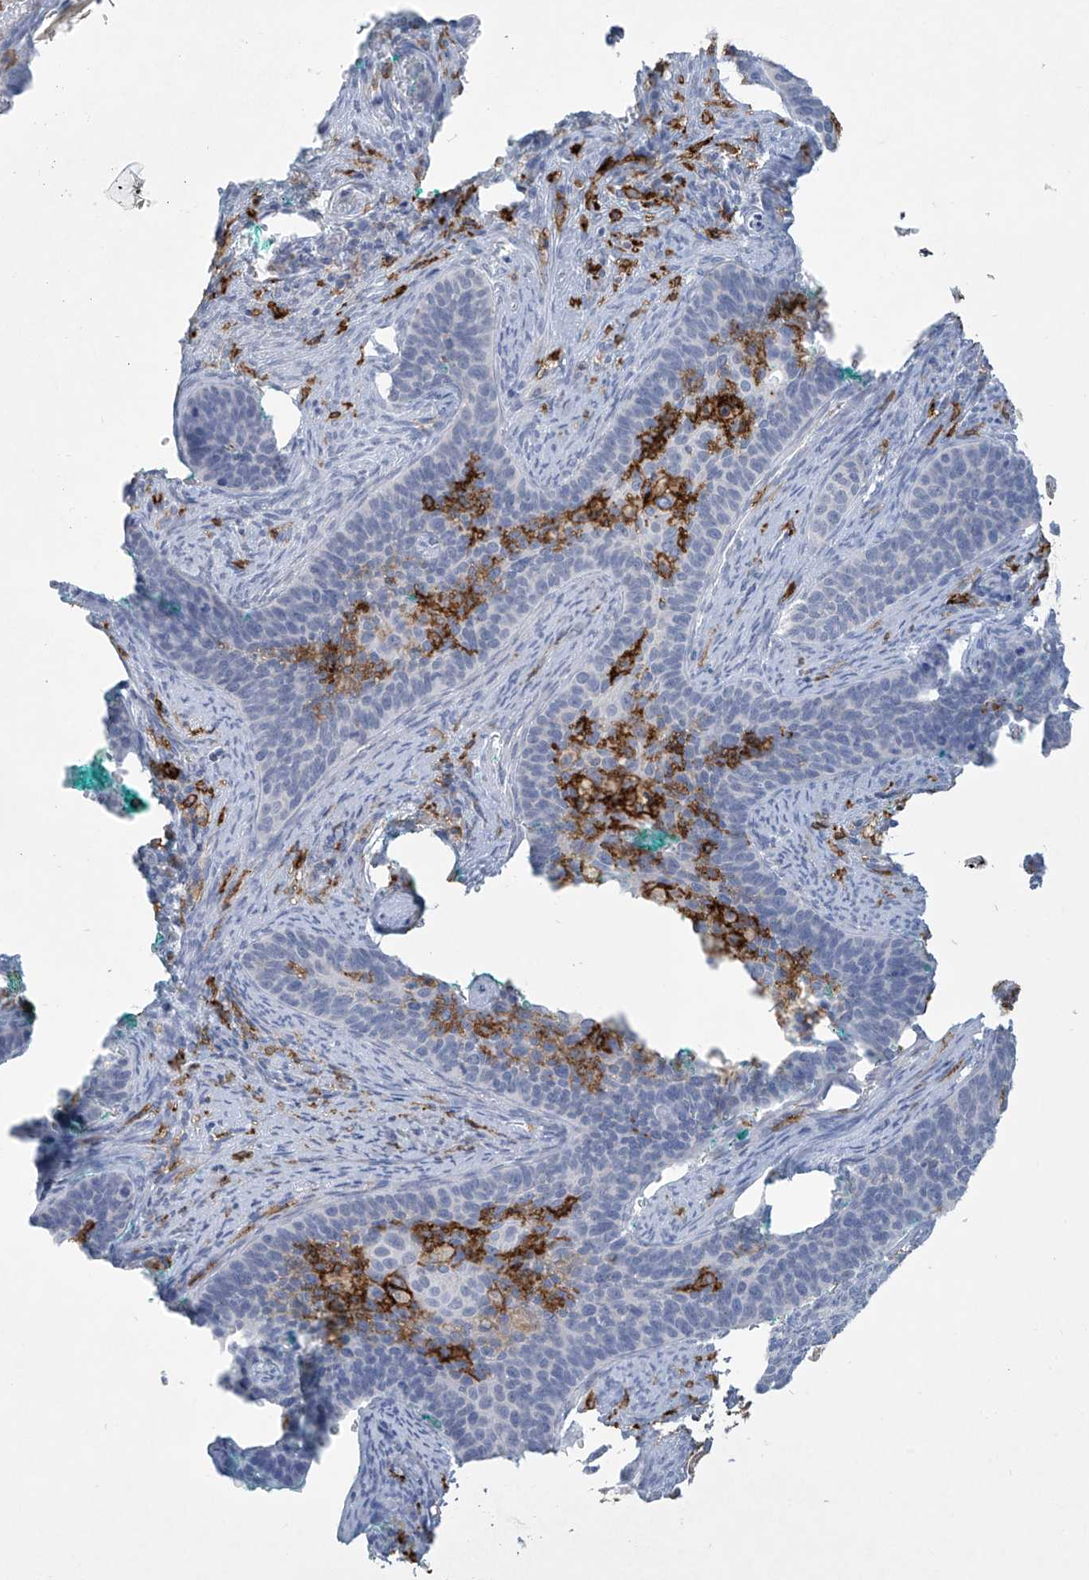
{"staining": {"intensity": "negative", "quantity": "none", "location": "none"}, "tissue": "cervical cancer", "cell_type": "Tumor cells", "image_type": "cancer", "snomed": [{"axis": "morphology", "description": "Squamous cell carcinoma, NOS"}, {"axis": "topography", "description": "Cervix"}], "caption": "Tumor cells are negative for protein expression in human cervical cancer.", "gene": "FCGR3A", "patient": {"sex": "female", "age": 33}}